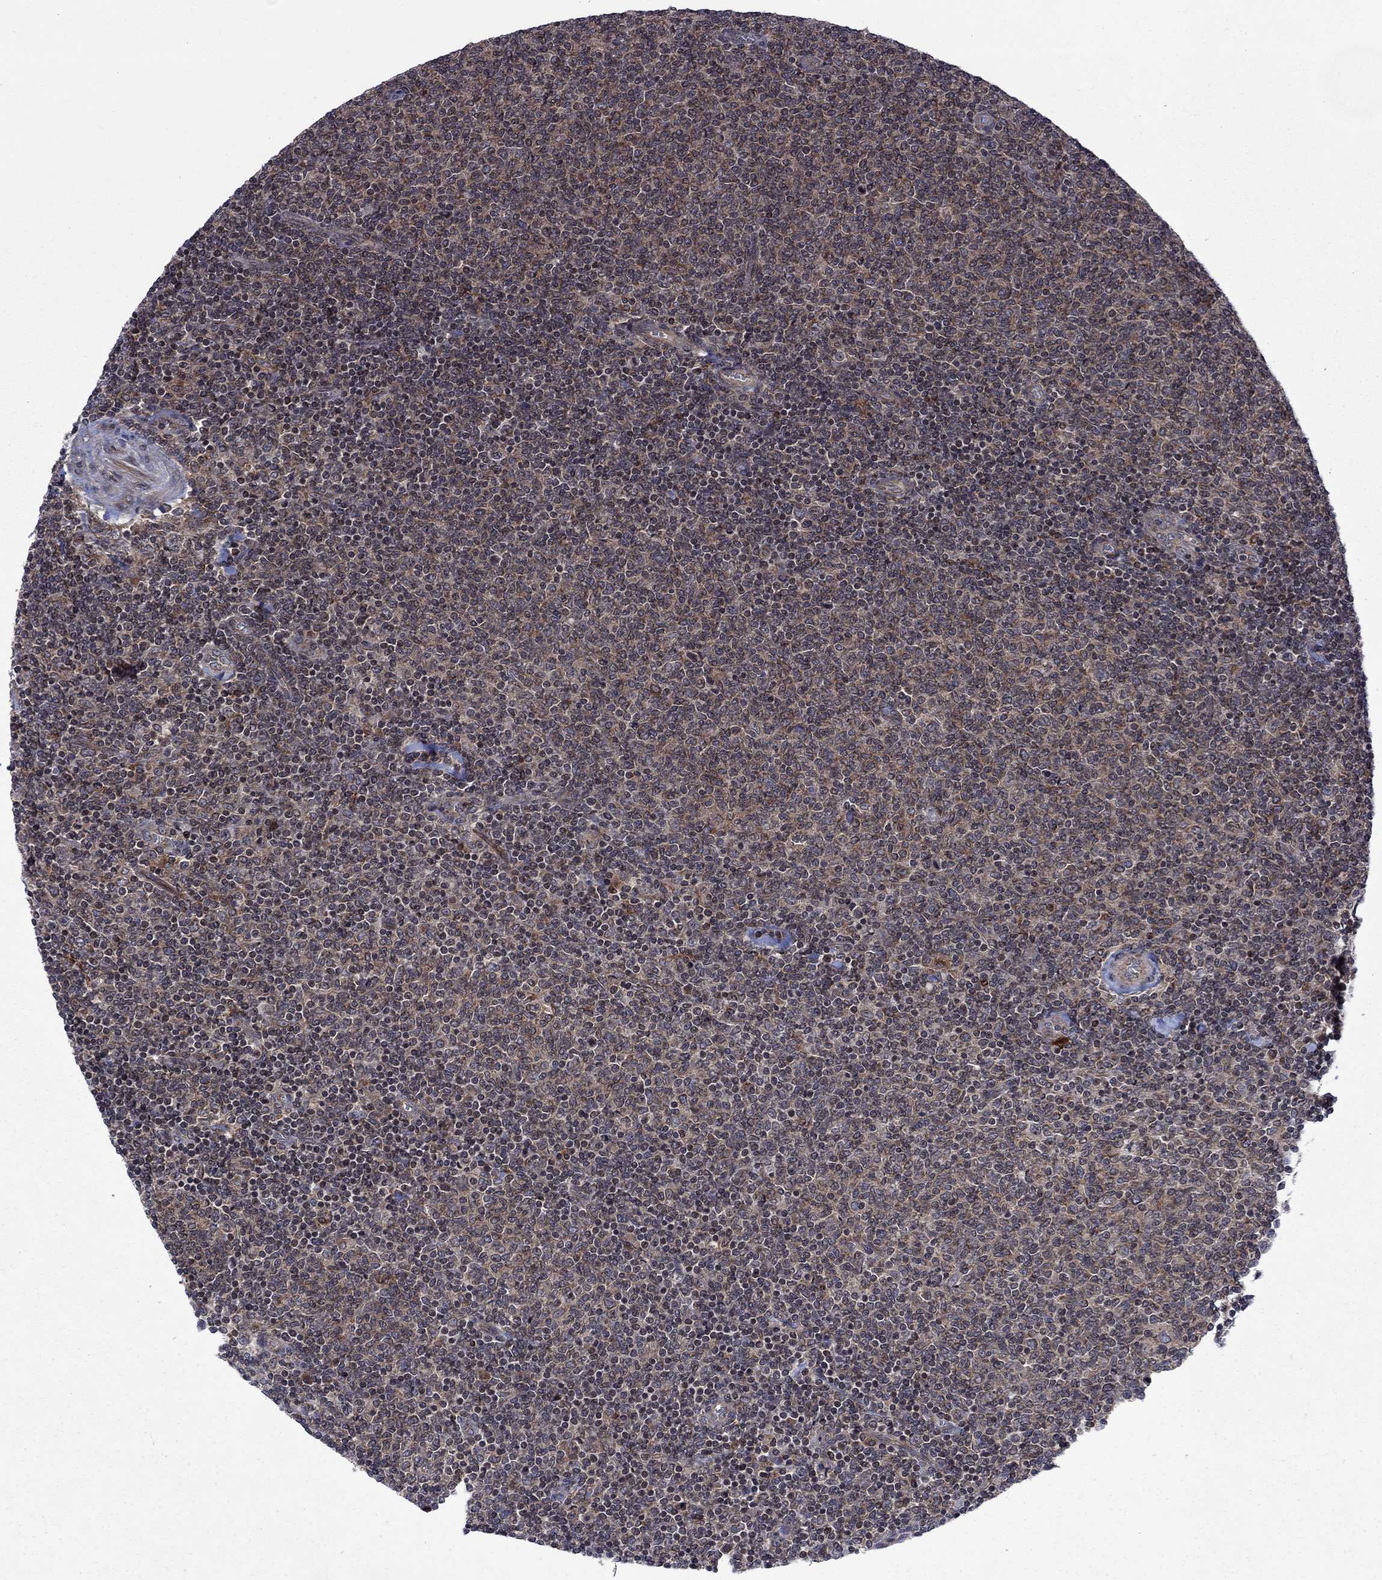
{"staining": {"intensity": "negative", "quantity": "none", "location": "none"}, "tissue": "lymphoma", "cell_type": "Tumor cells", "image_type": "cancer", "snomed": [{"axis": "morphology", "description": "Malignant lymphoma, non-Hodgkin's type, Low grade"}, {"axis": "topography", "description": "Lymph node"}], "caption": "IHC of lymphoma exhibits no positivity in tumor cells.", "gene": "TMEM33", "patient": {"sex": "male", "age": 52}}